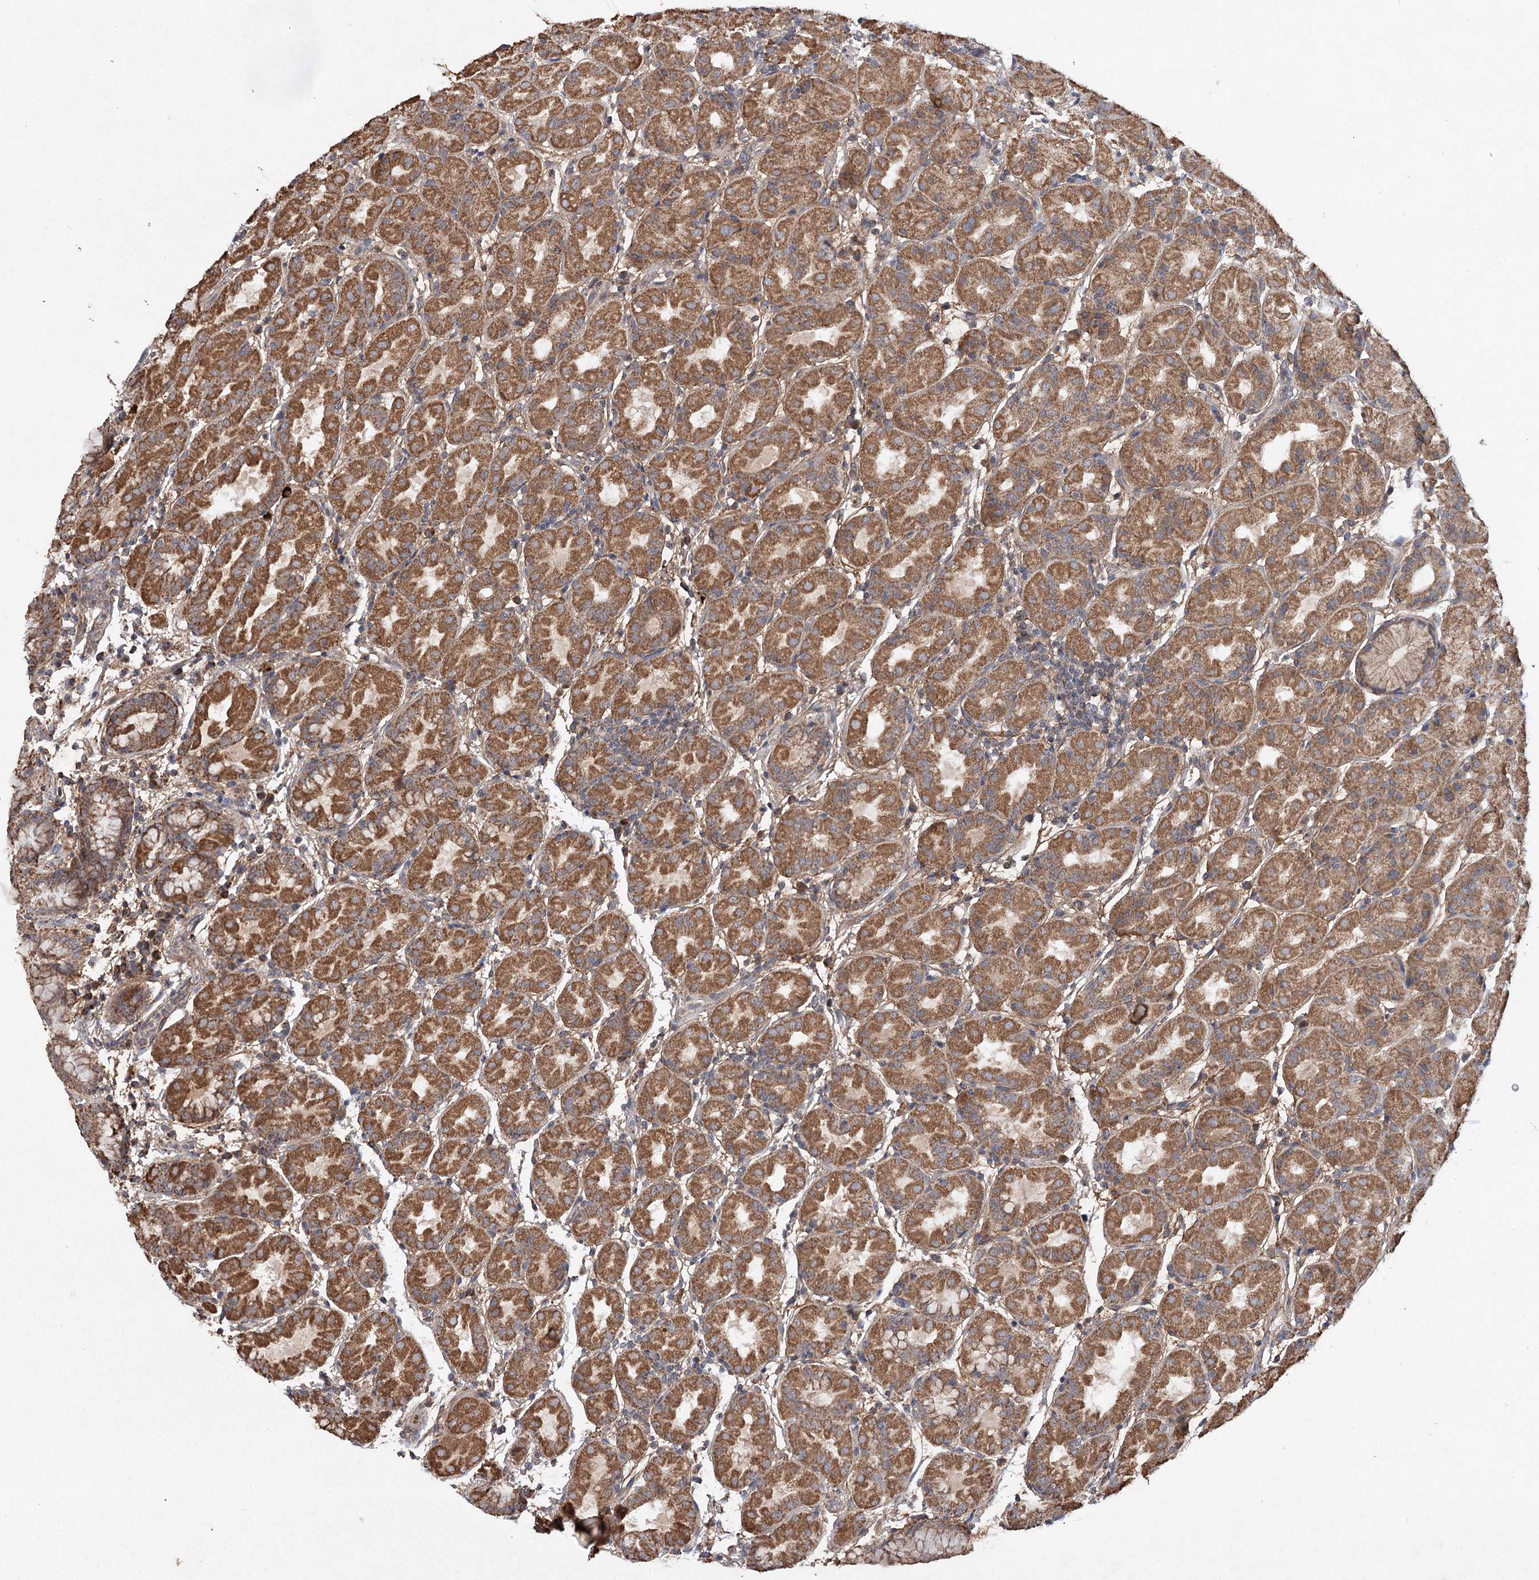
{"staining": {"intensity": "moderate", "quantity": ">75%", "location": "cytoplasmic/membranous"}, "tissue": "stomach", "cell_type": "Glandular cells", "image_type": "normal", "snomed": [{"axis": "morphology", "description": "Normal tissue, NOS"}, {"axis": "topography", "description": "Stomach"}], "caption": "IHC (DAB) staining of unremarkable human stomach shows moderate cytoplasmic/membranous protein expression in approximately >75% of glandular cells.", "gene": "PIK3CB", "patient": {"sex": "female", "age": 79}}